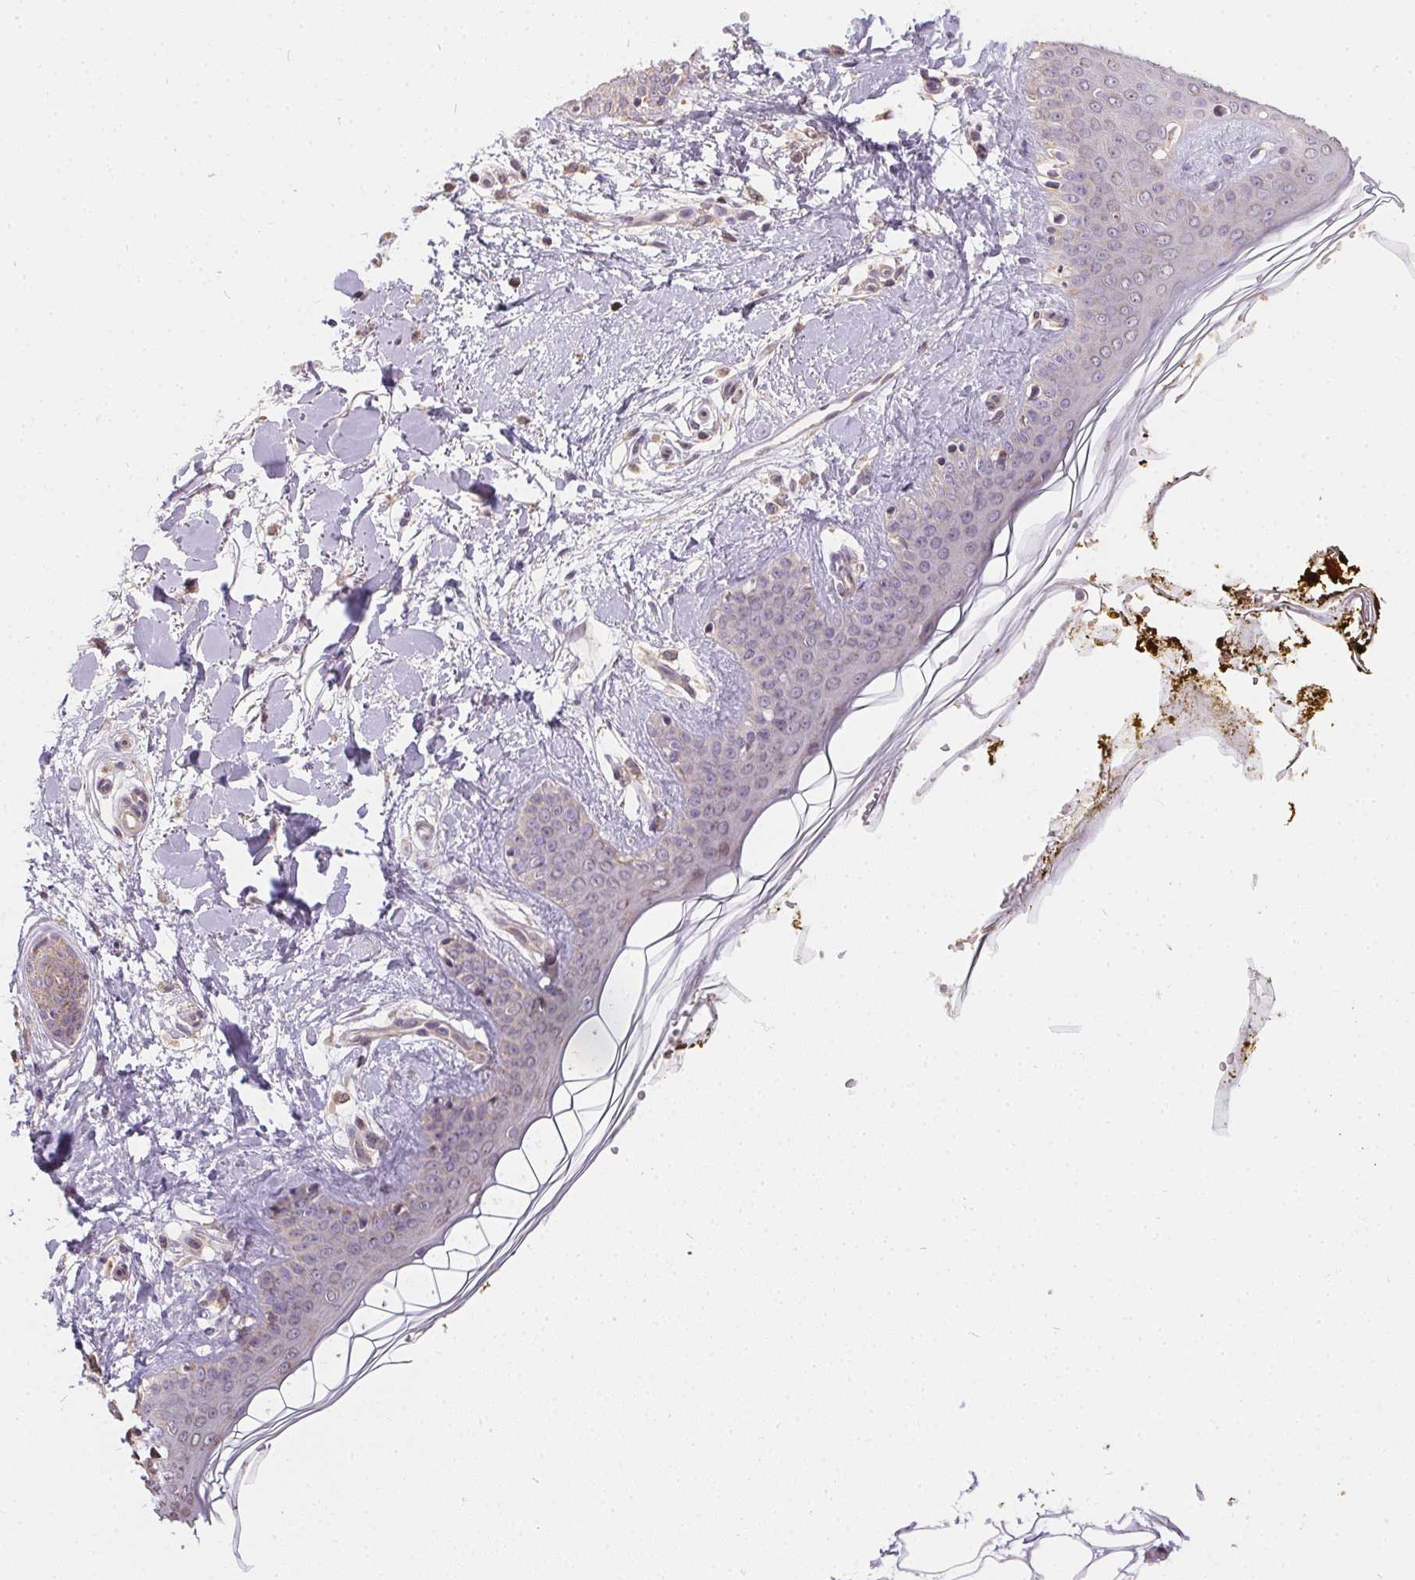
{"staining": {"intensity": "weak", "quantity": "25%-75%", "location": "cytoplasmic/membranous"}, "tissue": "skin", "cell_type": "Fibroblasts", "image_type": "normal", "snomed": [{"axis": "morphology", "description": "Normal tissue, NOS"}, {"axis": "topography", "description": "Skin"}], "caption": "Immunohistochemistry (IHC) micrograph of benign skin: human skin stained using IHC reveals low levels of weak protein expression localized specifically in the cytoplasmic/membranous of fibroblasts, appearing as a cytoplasmic/membranous brown color.", "gene": "REV3L", "patient": {"sex": "female", "age": 34}}